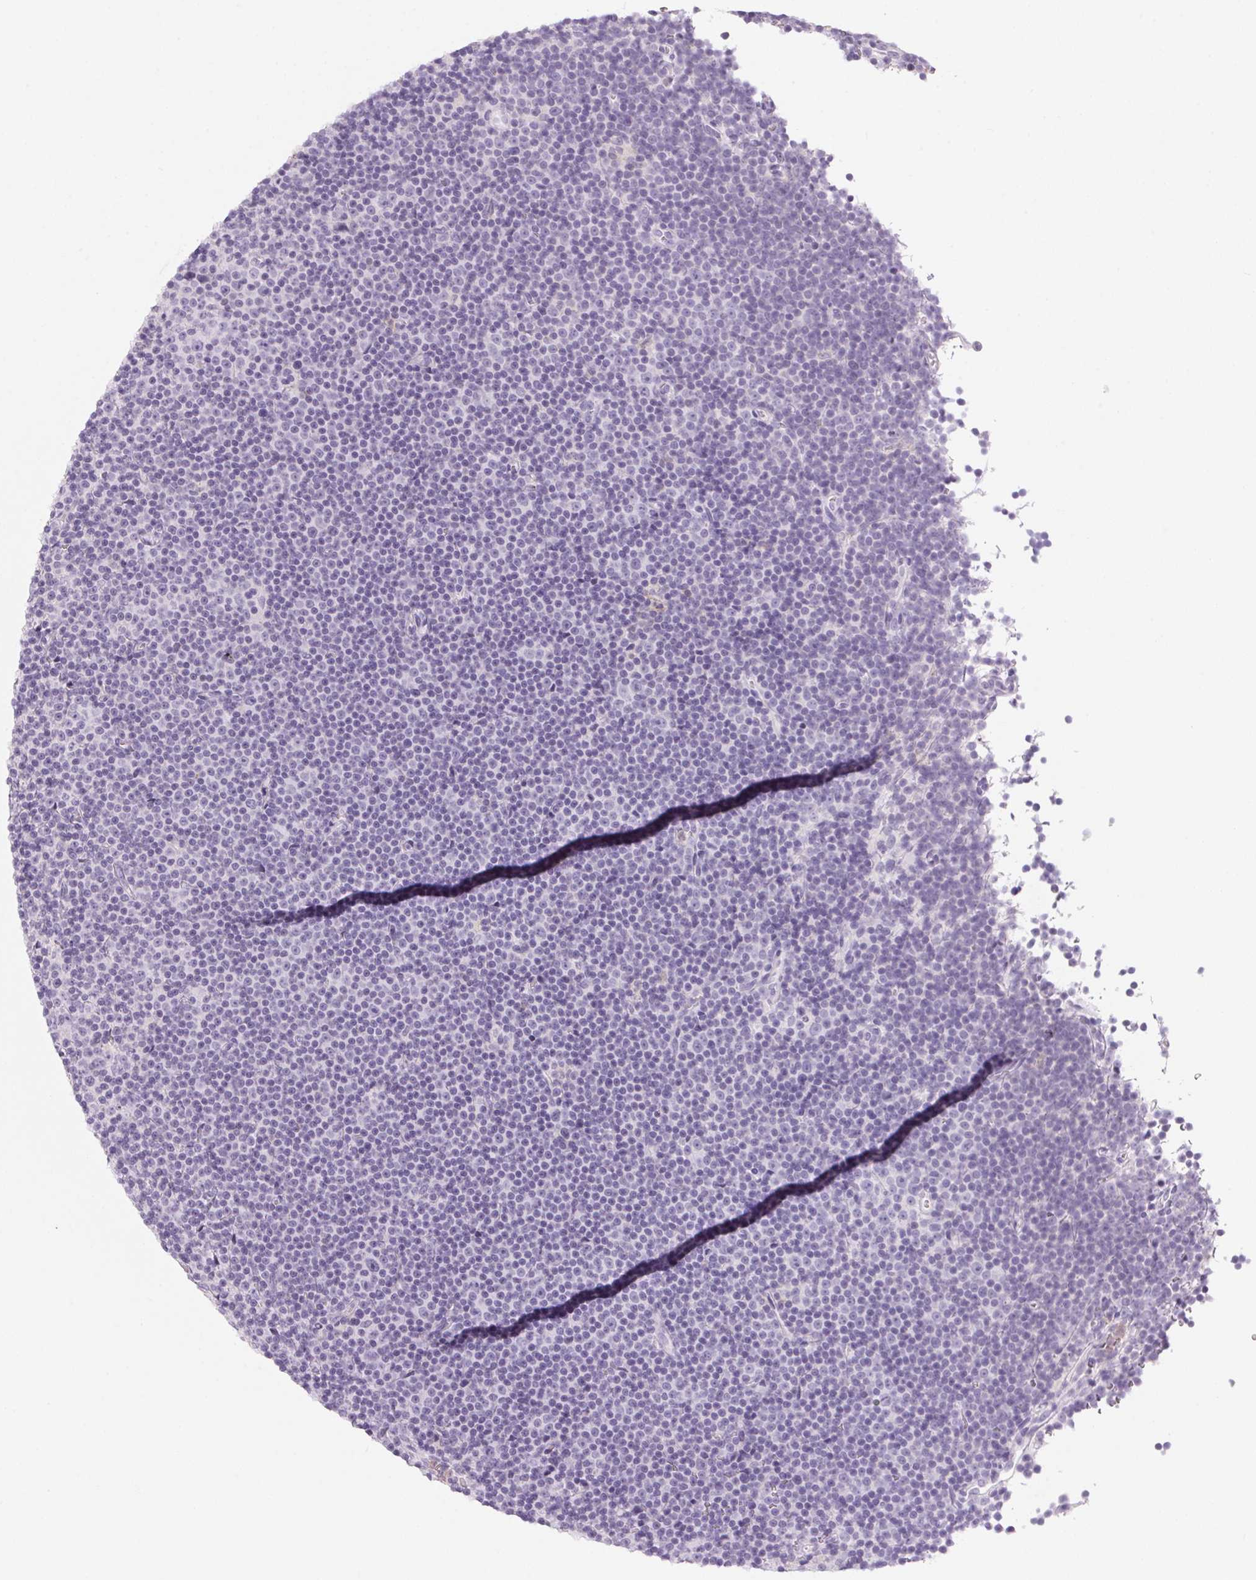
{"staining": {"intensity": "negative", "quantity": "none", "location": "none"}, "tissue": "lymphoma", "cell_type": "Tumor cells", "image_type": "cancer", "snomed": [{"axis": "morphology", "description": "Malignant lymphoma, non-Hodgkin's type, Low grade"}, {"axis": "topography", "description": "Lymph node"}], "caption": "High magnification brightfield microscopy of lymphoma stained with DAB (3,3'-diaminobenzidine) (brown) and counterstained with hematoxylin (blue): tumor cells show no significant staining.", "gene": "ECPAS", "patient": {"sex": "female", "age": 67}}